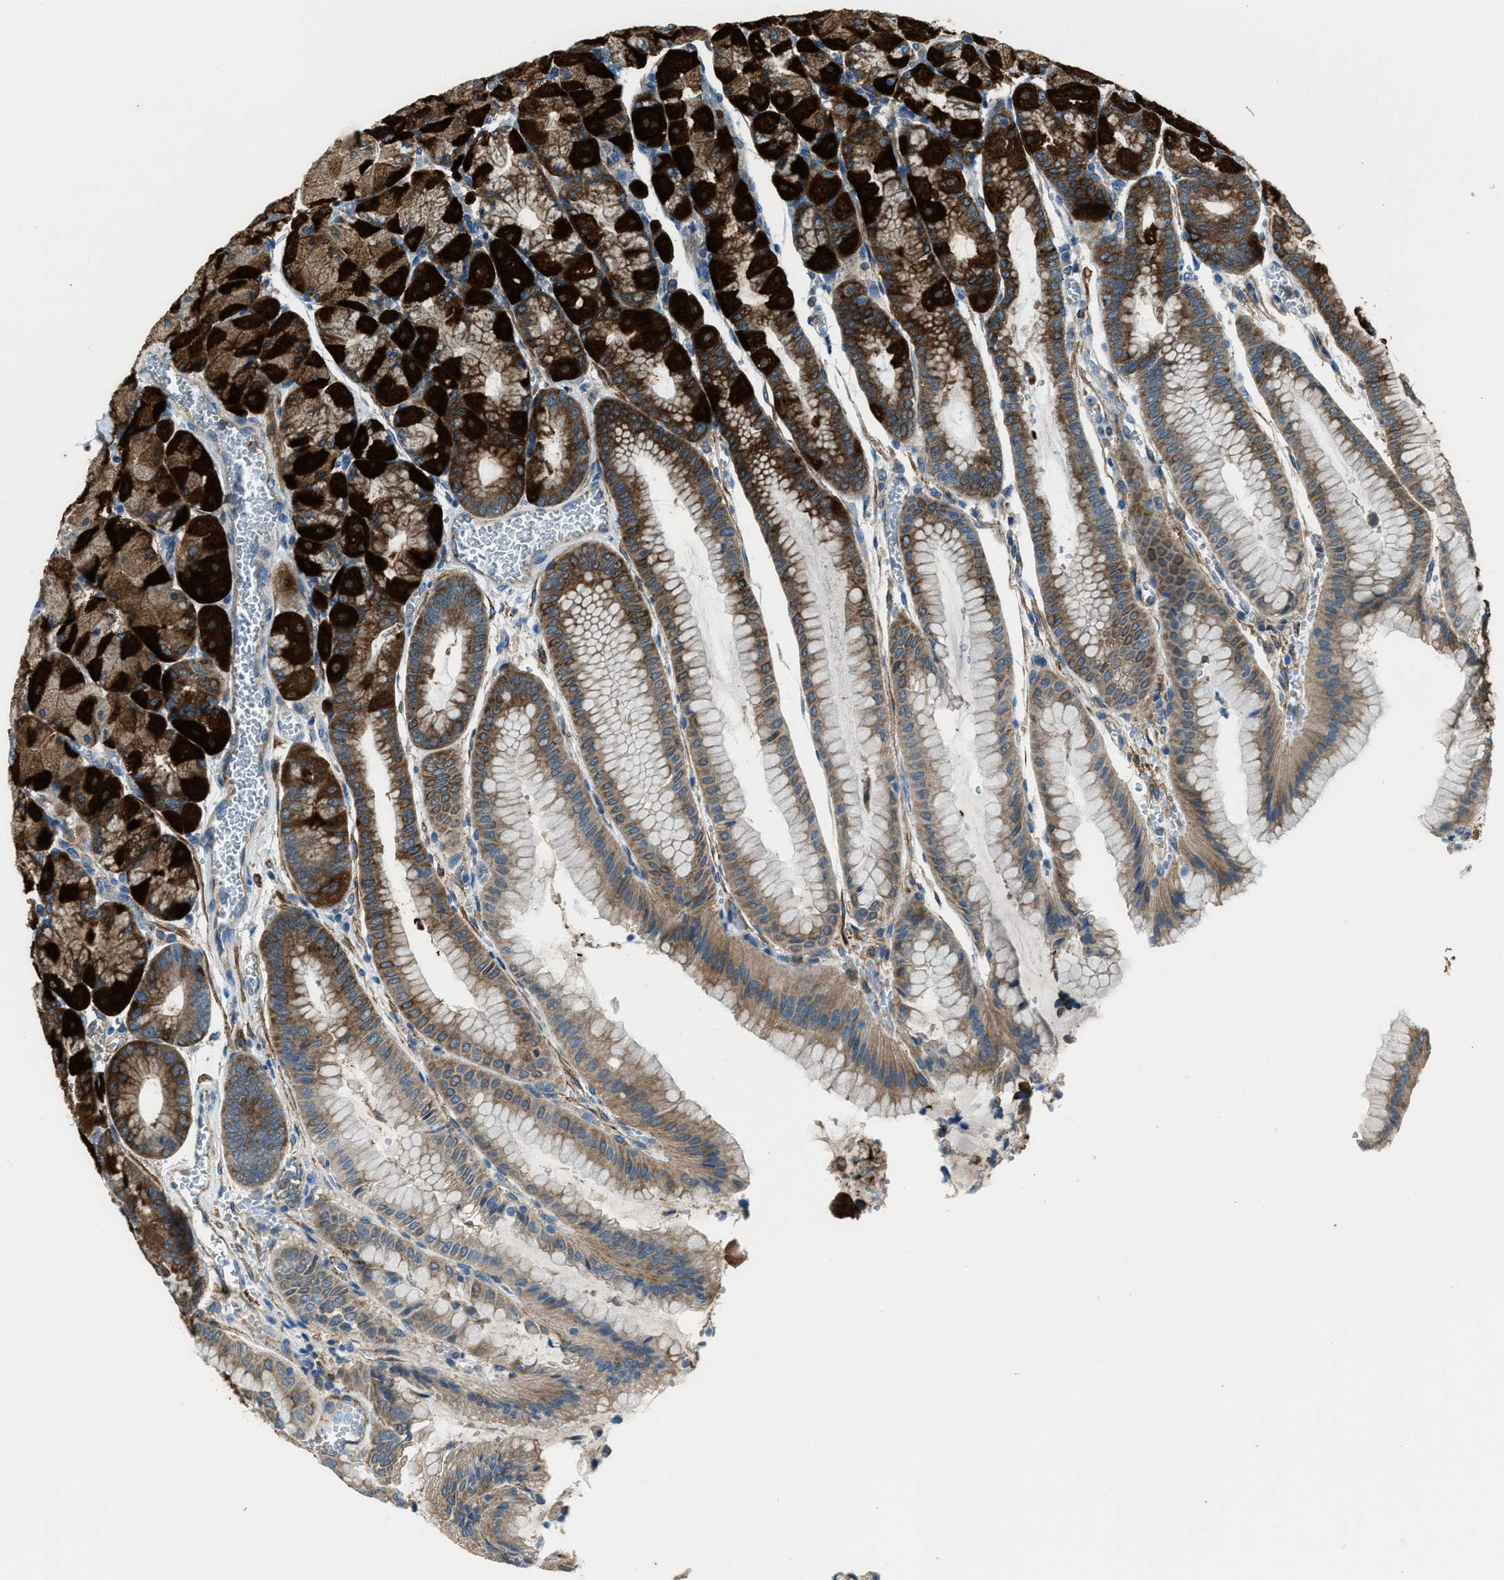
{"staining": {"intensity": "strong", "quantity": ">75%", "location": "cytoplasmic/membranous"}, "tissue": "stomach", "cell_type": "Glandular cells", "image_type": "normal", "snomed": [{"axis": "morphology", "description": "Normal tissue, NOS"}, {"axis": "morphology", "description": "Carcinoid, malignant, NOS"}, {"axis": "topography", "description": "Stomach, upper"}], "caption": "This histopathology image demonstrates unremarkable stomach stained with immunohistochemistry to label a protein in brown. The cytoplasmic/membranous of glandular cells show strong positivity for the protein. Nuclei are counter-stained blue.", "gene": "SVIL", "patient": {"sex": "male", "age": 39}}